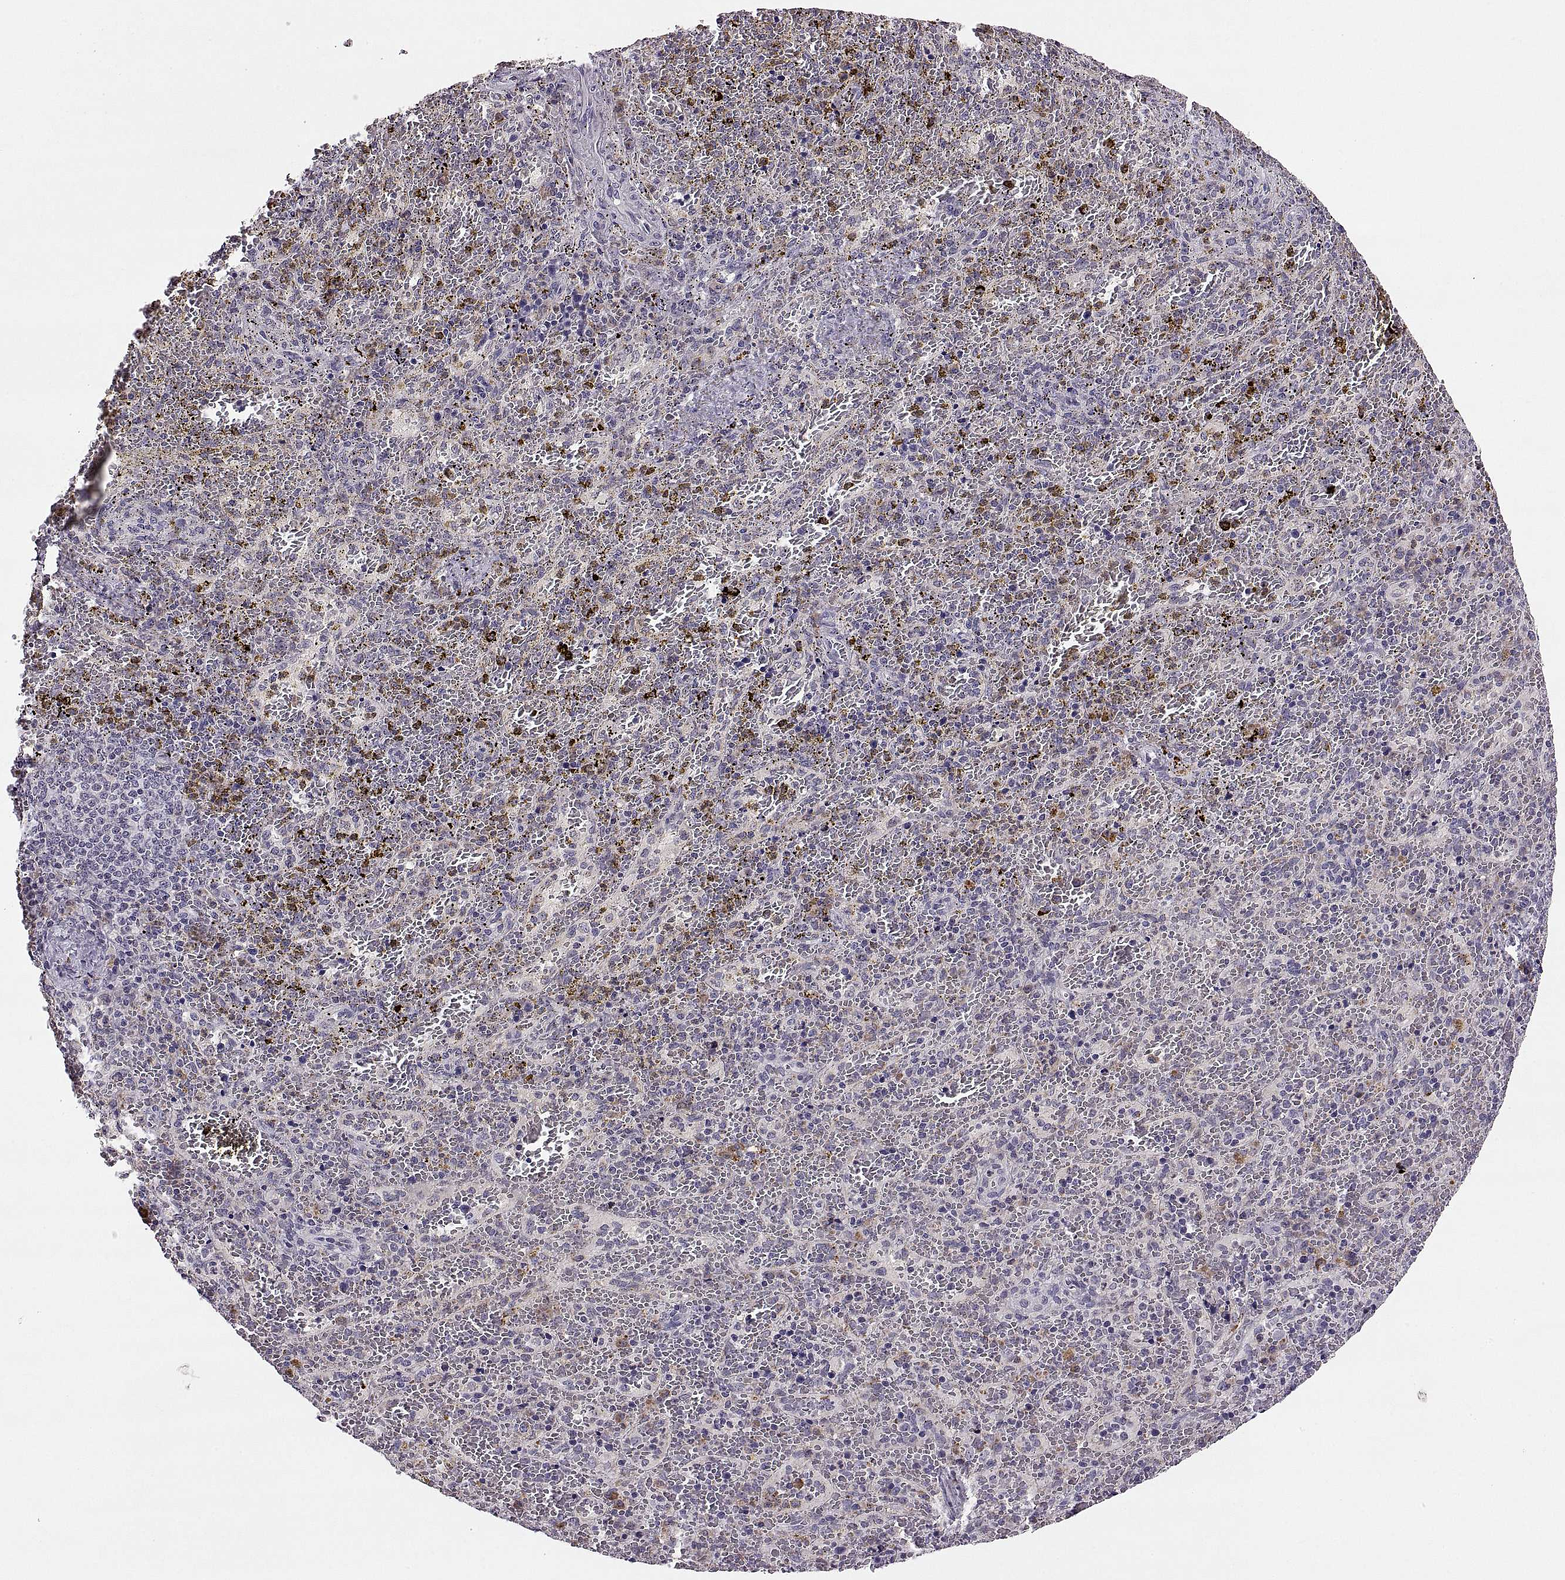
{"staining": {"intensity": "negative", "quantity": "none", "location": "none"}, "tissue": "spleen", "cell_type": "Cells in red pulp", "image_type": "normal", "snomed": [{"axis": "morphology", "description": "Normal tissue, NOS"}, {"axis": "topography", "description": "Spleen"}], "caption": "Spleen was stained to show a protein in brown. There is no significant positivity in cells in red pulp. (DAB immunohistochemistry with hematoxylin counter stain).", "gene": "ADH6", "patient": {"sex": "female", "age": 50}}